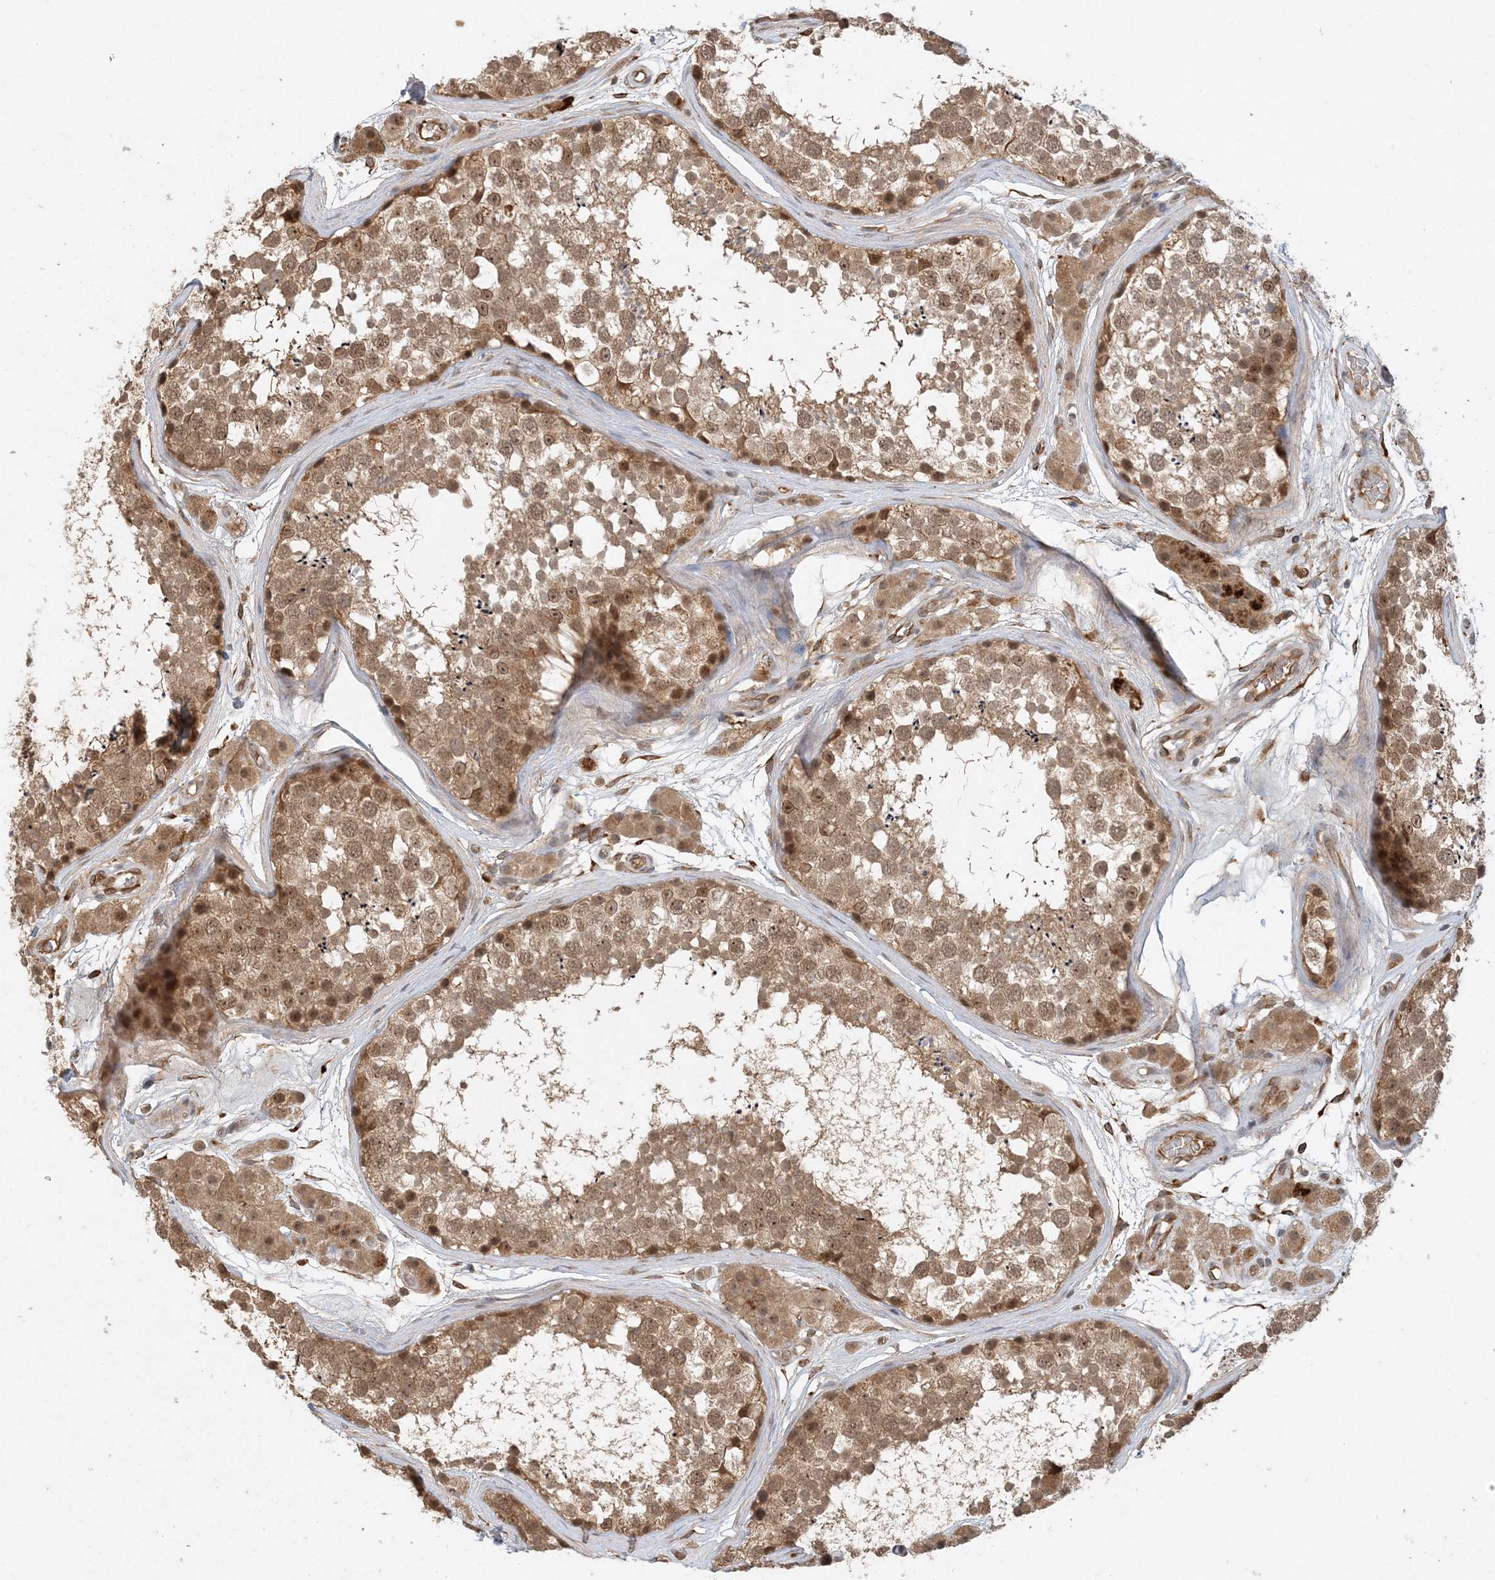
{"staining": {"intensity": "moderate", "quantity": ">75%", "location": "cytoplasmic/membranous,nuclear"}, "tissue": "testis", "cell_type": "Cells in seminiferous ducts", "image_type": "normal", "snomed": [{"axis": "morphology", "description": "Normal tissue, NOS"}, {"axis": "topography", "description": "Testis"}], "caption": "Immunohistochemical staining of unremarkable human testis reveals >75% levels of moderate cytoplasmic/membranous,nuclear protein staining in approximately >75% of cells in seminiferous ducts. (IHC, brightfield microscopy, high magnification).", "gene": "ZCCHC4", "patient": {"sex": "male", "age": 56}}